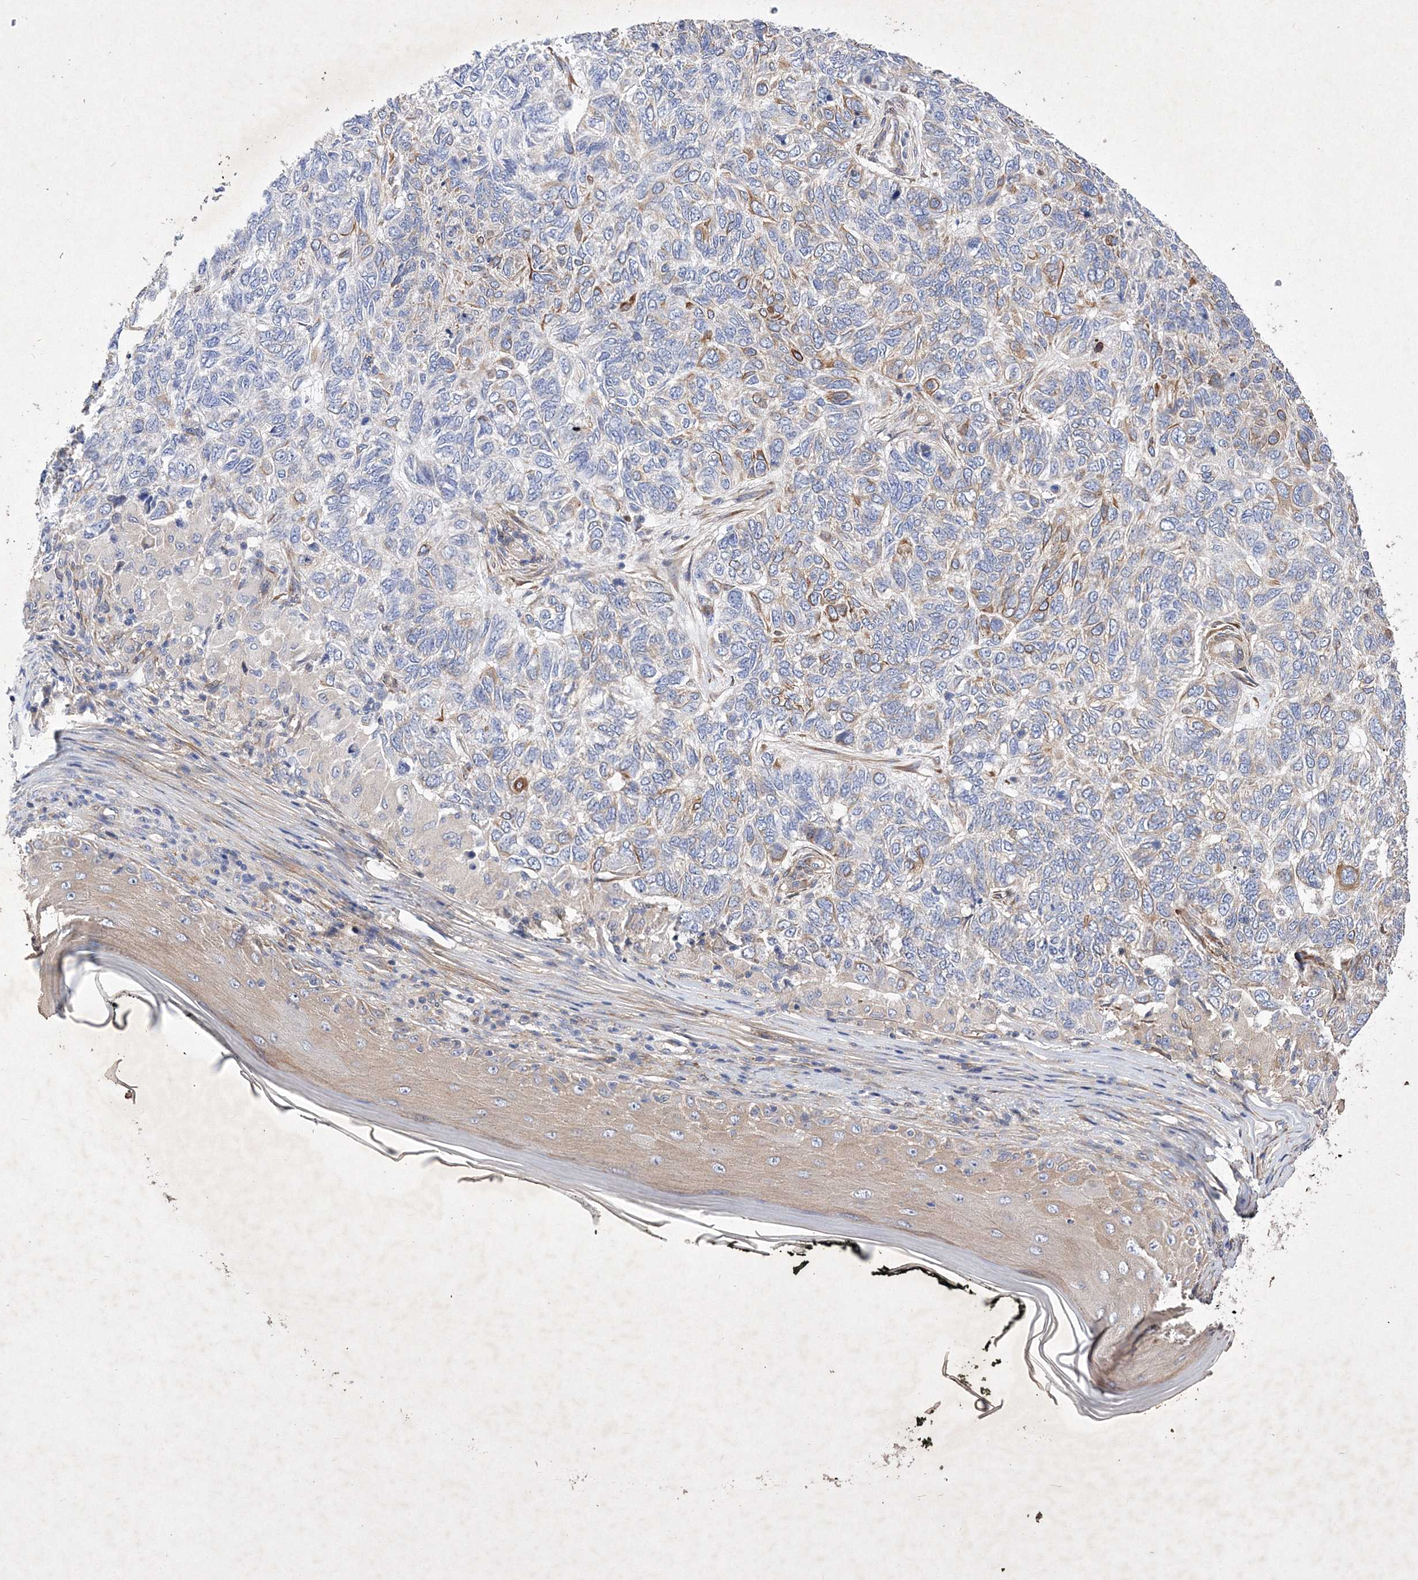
{"staining": {"intensity": "moderate", "quantity": "<25%", "location": "cytoplasmic/membranous"}, "tissue": "skin cancer", "cell_type": "Tumor cells", "image_type": "cancer", "snomed": [{"axis": "morphology", "description": "Basal cell carcinoma"}, {"axis": "topography", "description": "Skin"}], "caption": "Immunohistochemistry (IHC) photomicrograph of skin basal cell carcinoma stained for a protein (brown), which reveals low levels of moderate cytoplasmic/membranous staining in approximately <25% of tumor cells.", "gene": "SNX18", "patient": {"sex": "female", "age": 65}}